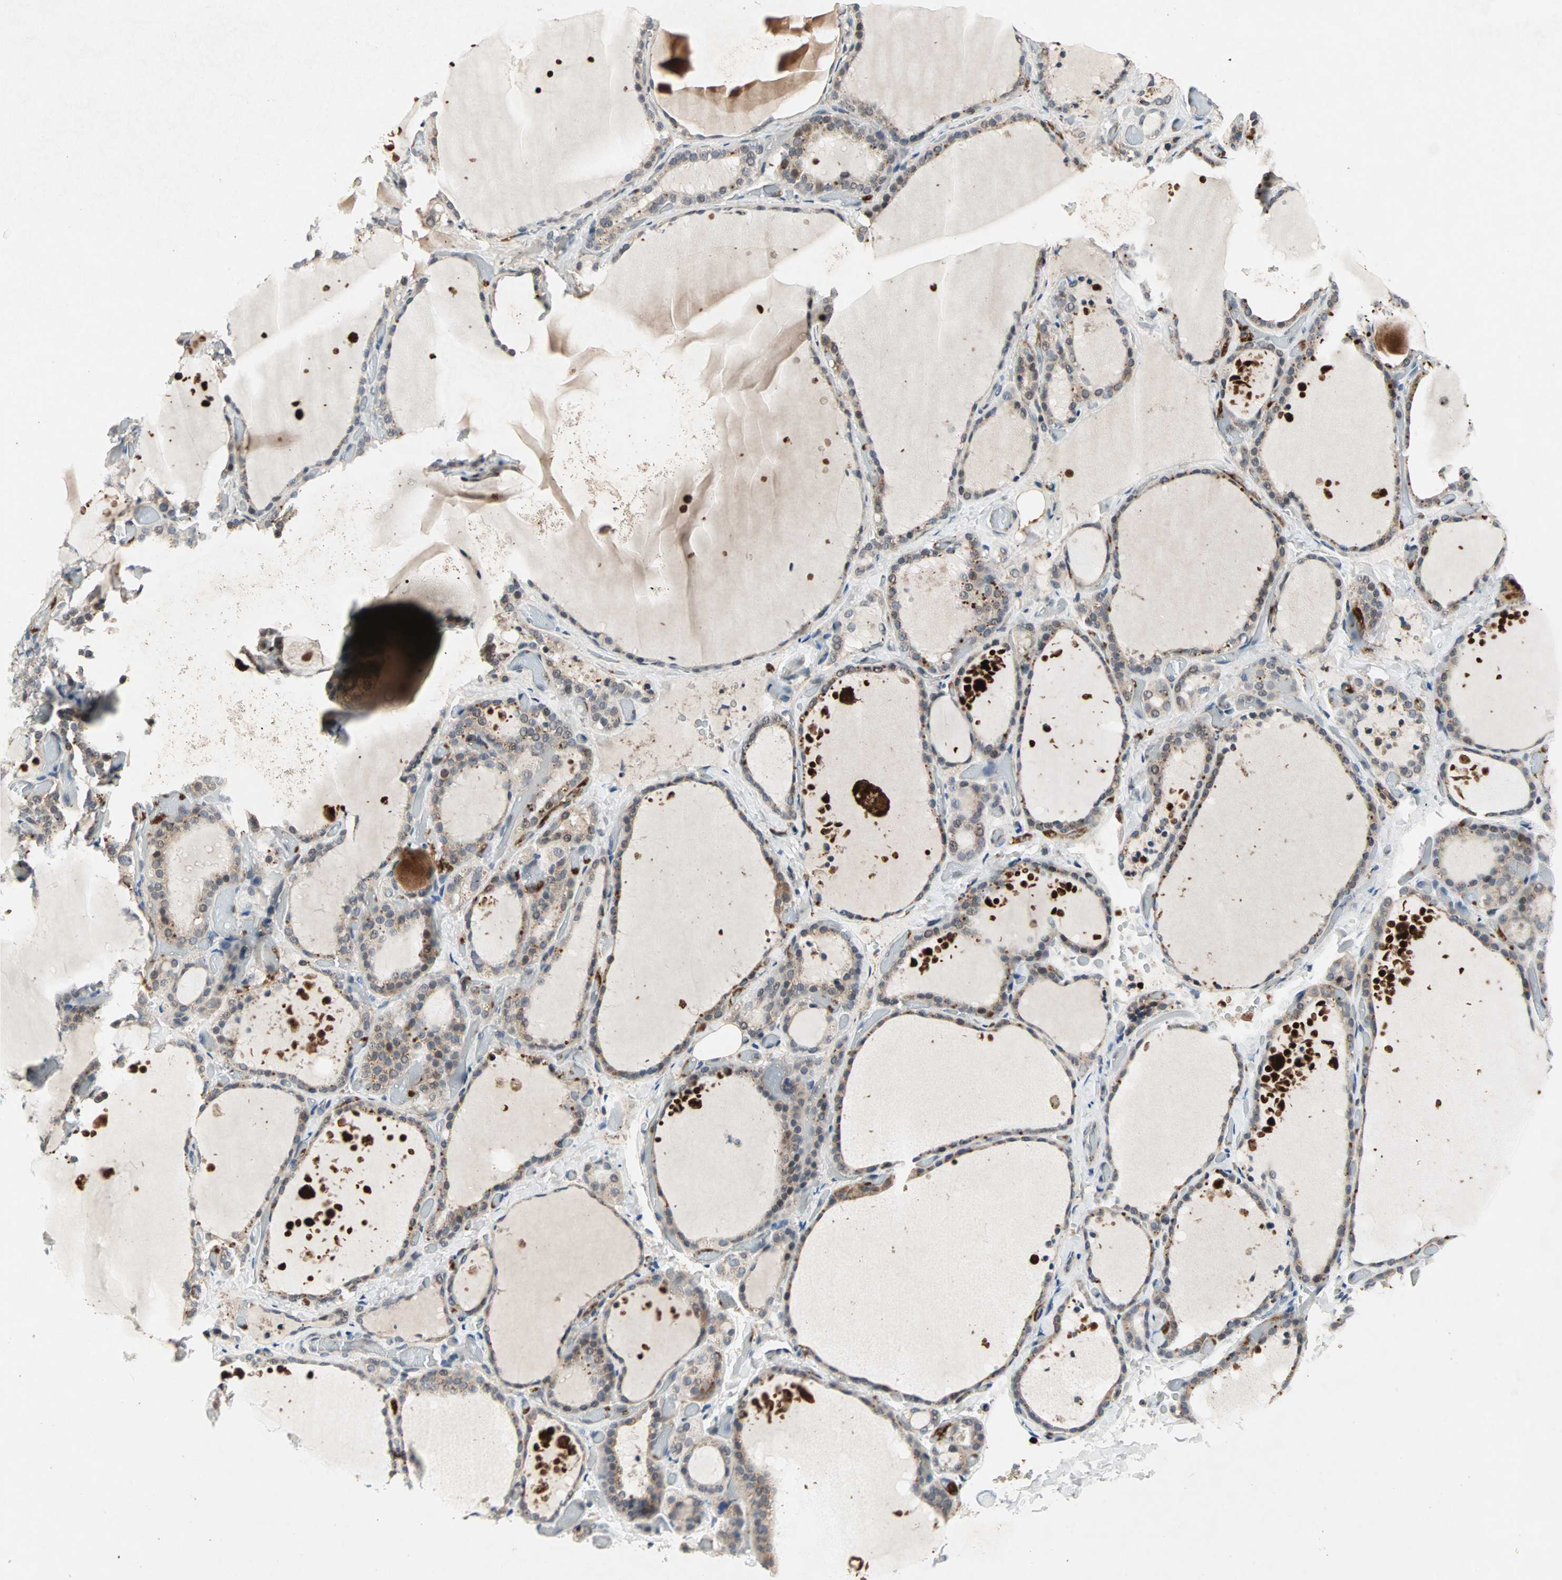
{"staining": {"intensity": "moderate", "quantity": "25%-75%", "location": "cytoplasmic/membranous"}, "tissue": "thyroid gland", "cell_type": "Glandular cells", "image_type": "normal", "snomed": [{"axis": "morphology", "description": "Normal tissue, NOS"}, {"axis": "topography", "description": "Thyroid gland"}], "caption": "Protein expression analysis of normal human thyroid gland reveals moderate cytoplasmic/membranous positivity in about 25%-75% of glandular cells. The protein is shown in brown color, while the nuclei are stained blue.", "gene": "PROS1", "patient": {"sex": "female", "age": 44}}